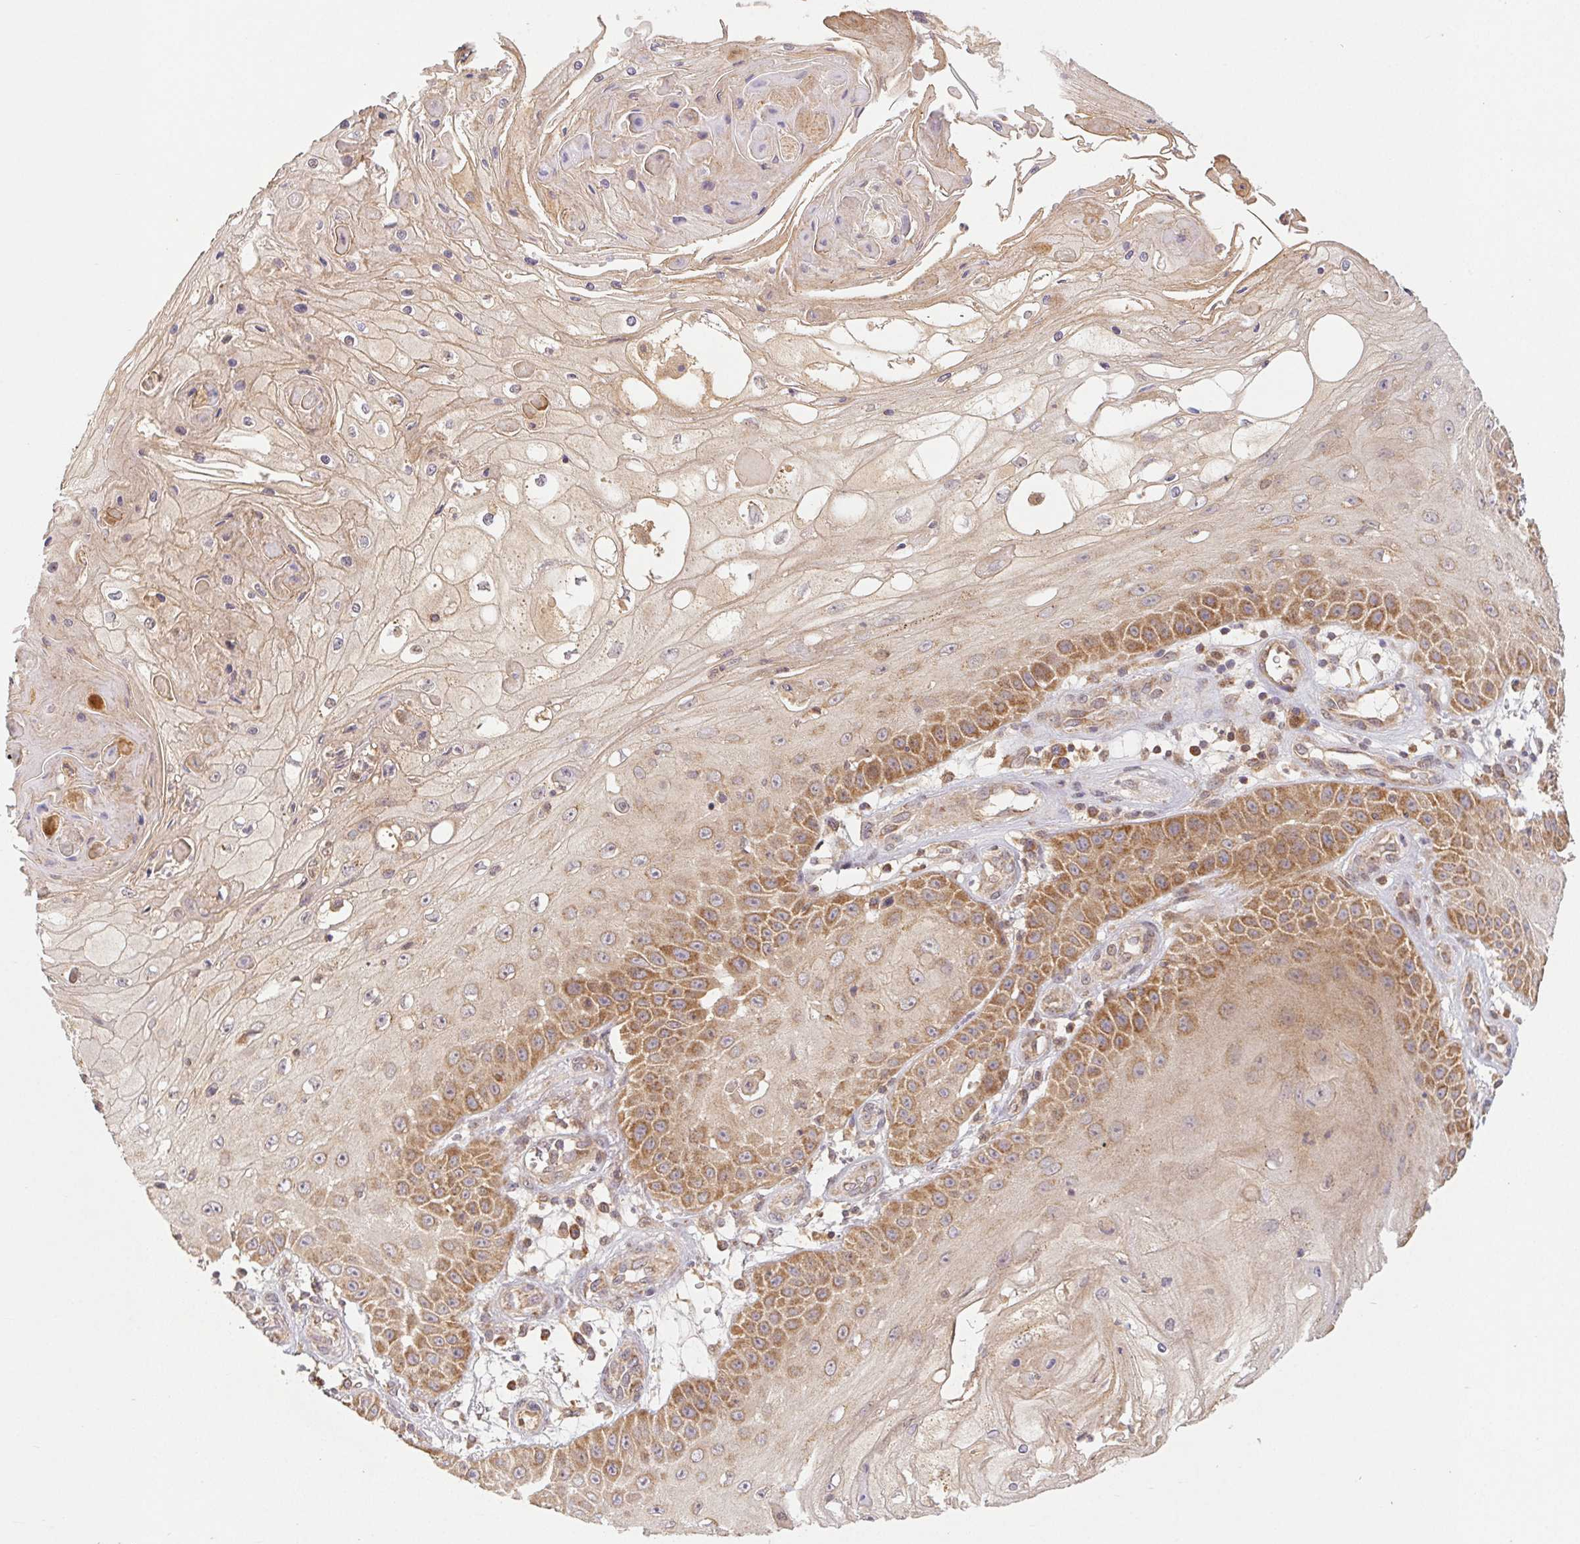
{"staining": {"intensity": "moderate", "quantity": "25%-75%", "location": "cytoplasmic/membranous"}, "tissue": "skin cancer", "cell_type": "Tumor cells", "image_type": "cancer", "snomed": [{"axis": "morphology", "description": "Squamous cell carcinoma, NOS"}, {"axis": "topography", "description": "Skin"}], "caption": "IHC image of human skin squamous cell carcinoma stained for a protein (brown), which displays medium levels of moderate cytoplasmic/membranous positivity in approximately 25%-75% of tumor cells.", "gene": "MTHFD1", "patient": {"sex": "male", "age": 70}}